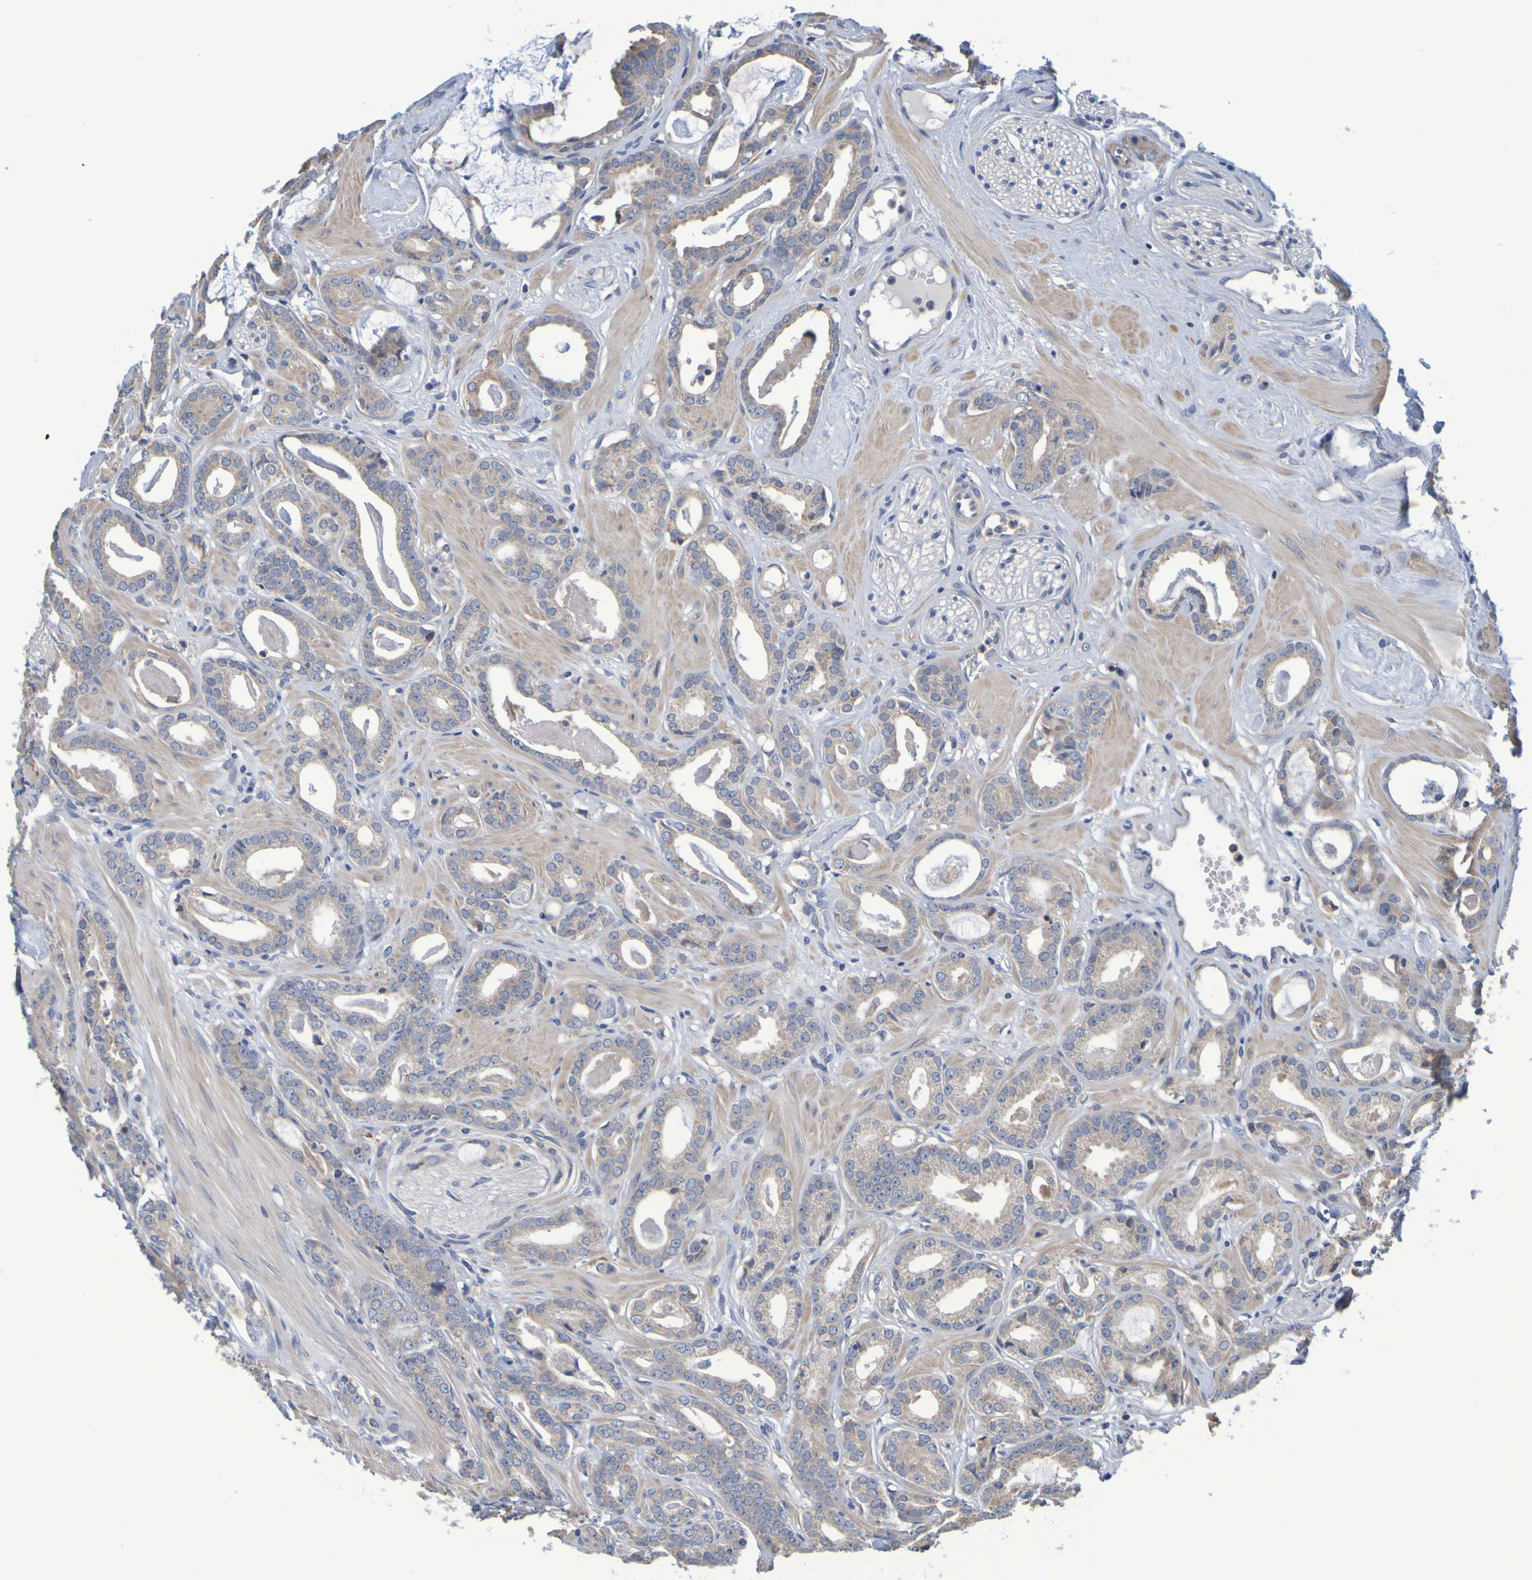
{"staining": {"intensity": "weak", "quantity": ">75%", "location": "cytoplasmic/membranous"}, "tissue": "prostate cancer", "cell_type": "Tumor cells", "image_type": "cancer", "snomed": [{"axis": "morphology", "description": "Adenocarcinoma, Low grade"}, {"axis": "topography", "description": "Prostate"}], "caption": "DAB immunohistochemical staining of prostate cancer (adenocarcinoma (low-grade)) shows weak cytoplasmic/membranous protein staining in approximately >75% of tumor cells.", "gene": "CLDN18", "patient": {"sex": "male", "age": 53}}